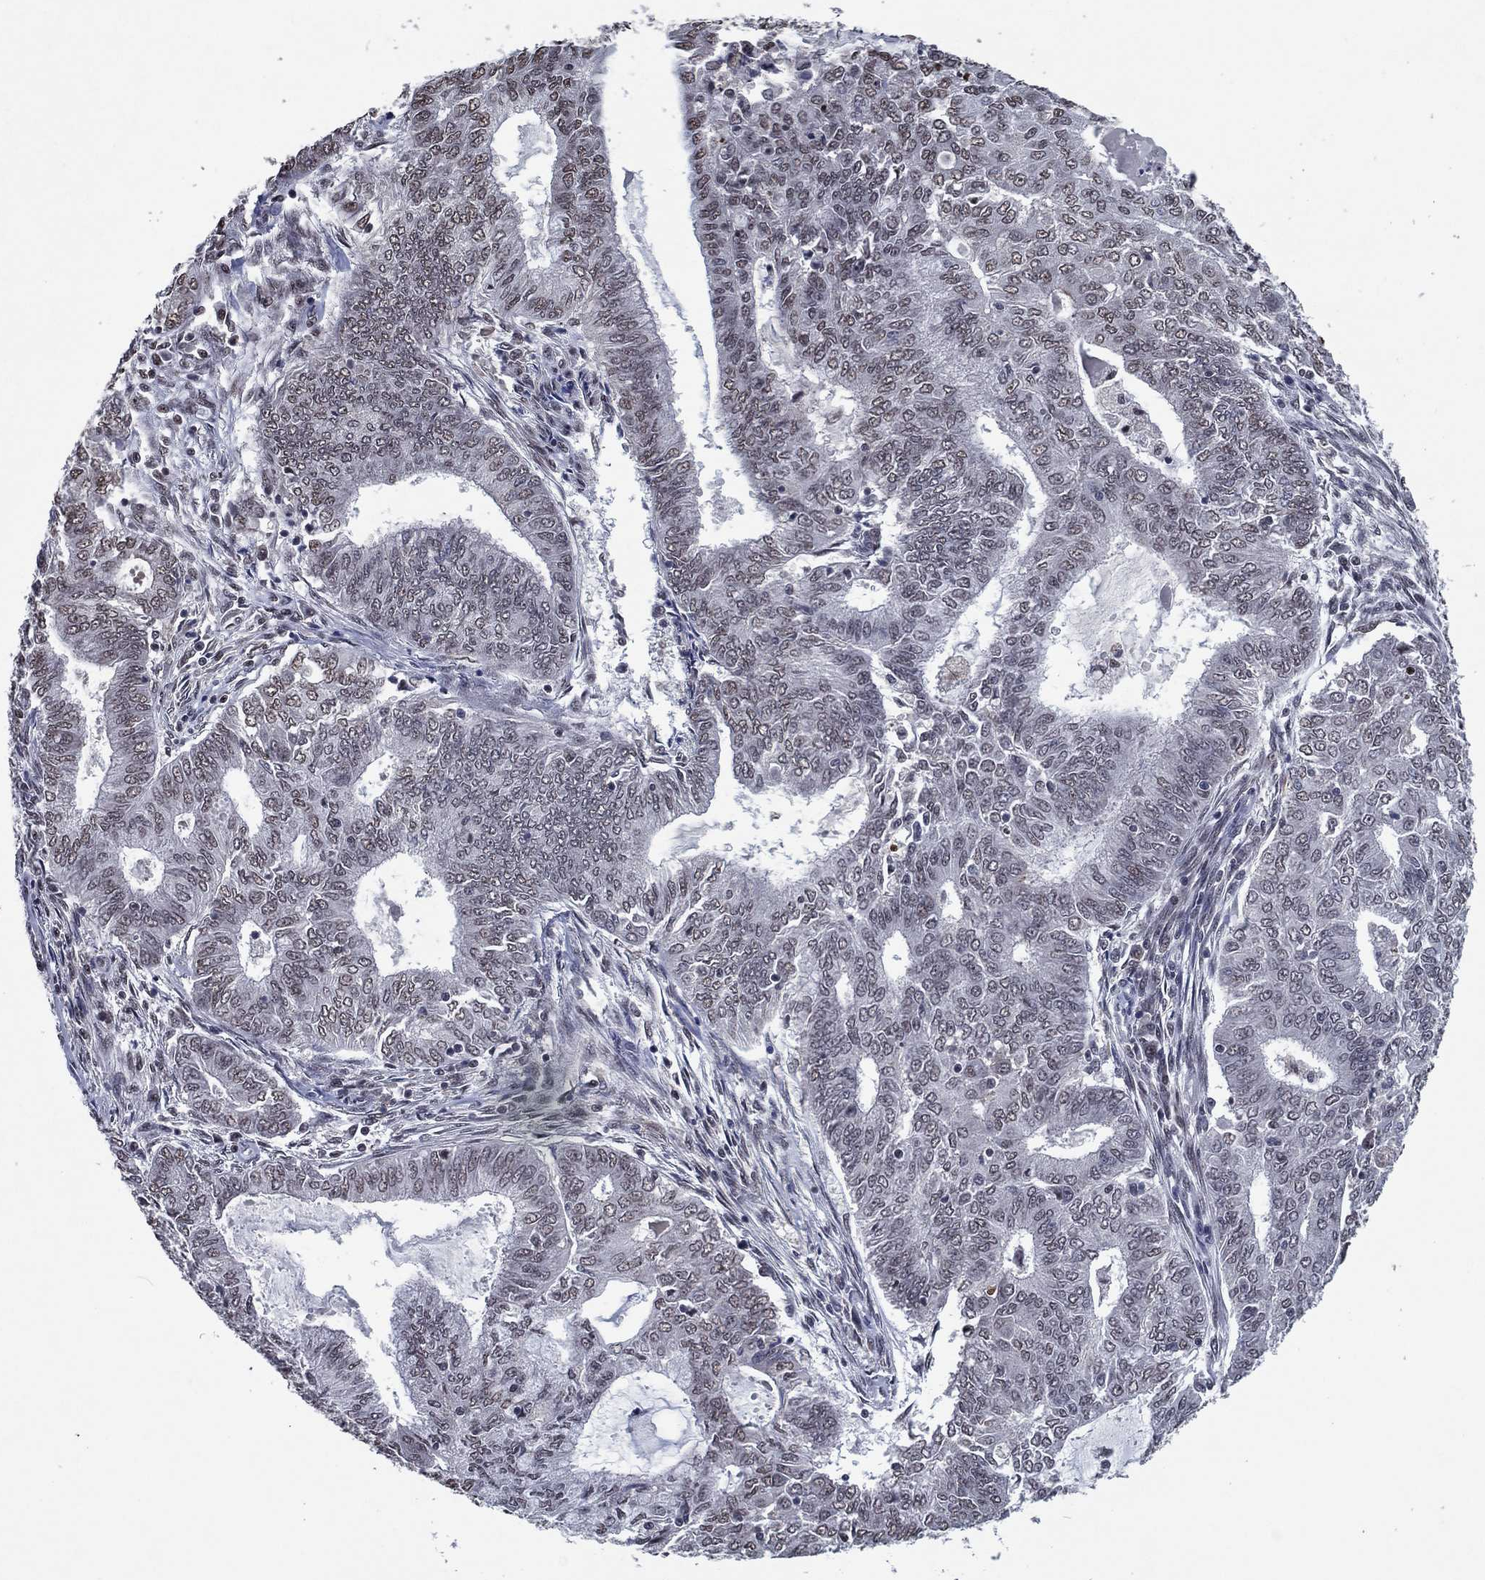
{"staining": {"intensity": "negative", "quantity": "none", "location": "none"}, "tissue": "endometrial cancer", "cell_type": "Tumor cells", "image_type": "cancer", "snomed": [{"axis": "morphology", "description": "Adenocarcinoma, NOS"}, {"axis": "topography", "description": "Endometrium"}], "caption": "High power microscopy image of an IHC micrograph of endometrial cancer, revealing no significant expression in tumor cells. (Immunohistochemistry, brightfield microscopy, high magnification).", "gene": "ZBTB42", "patient": {"sex": "female", "age": 62}}